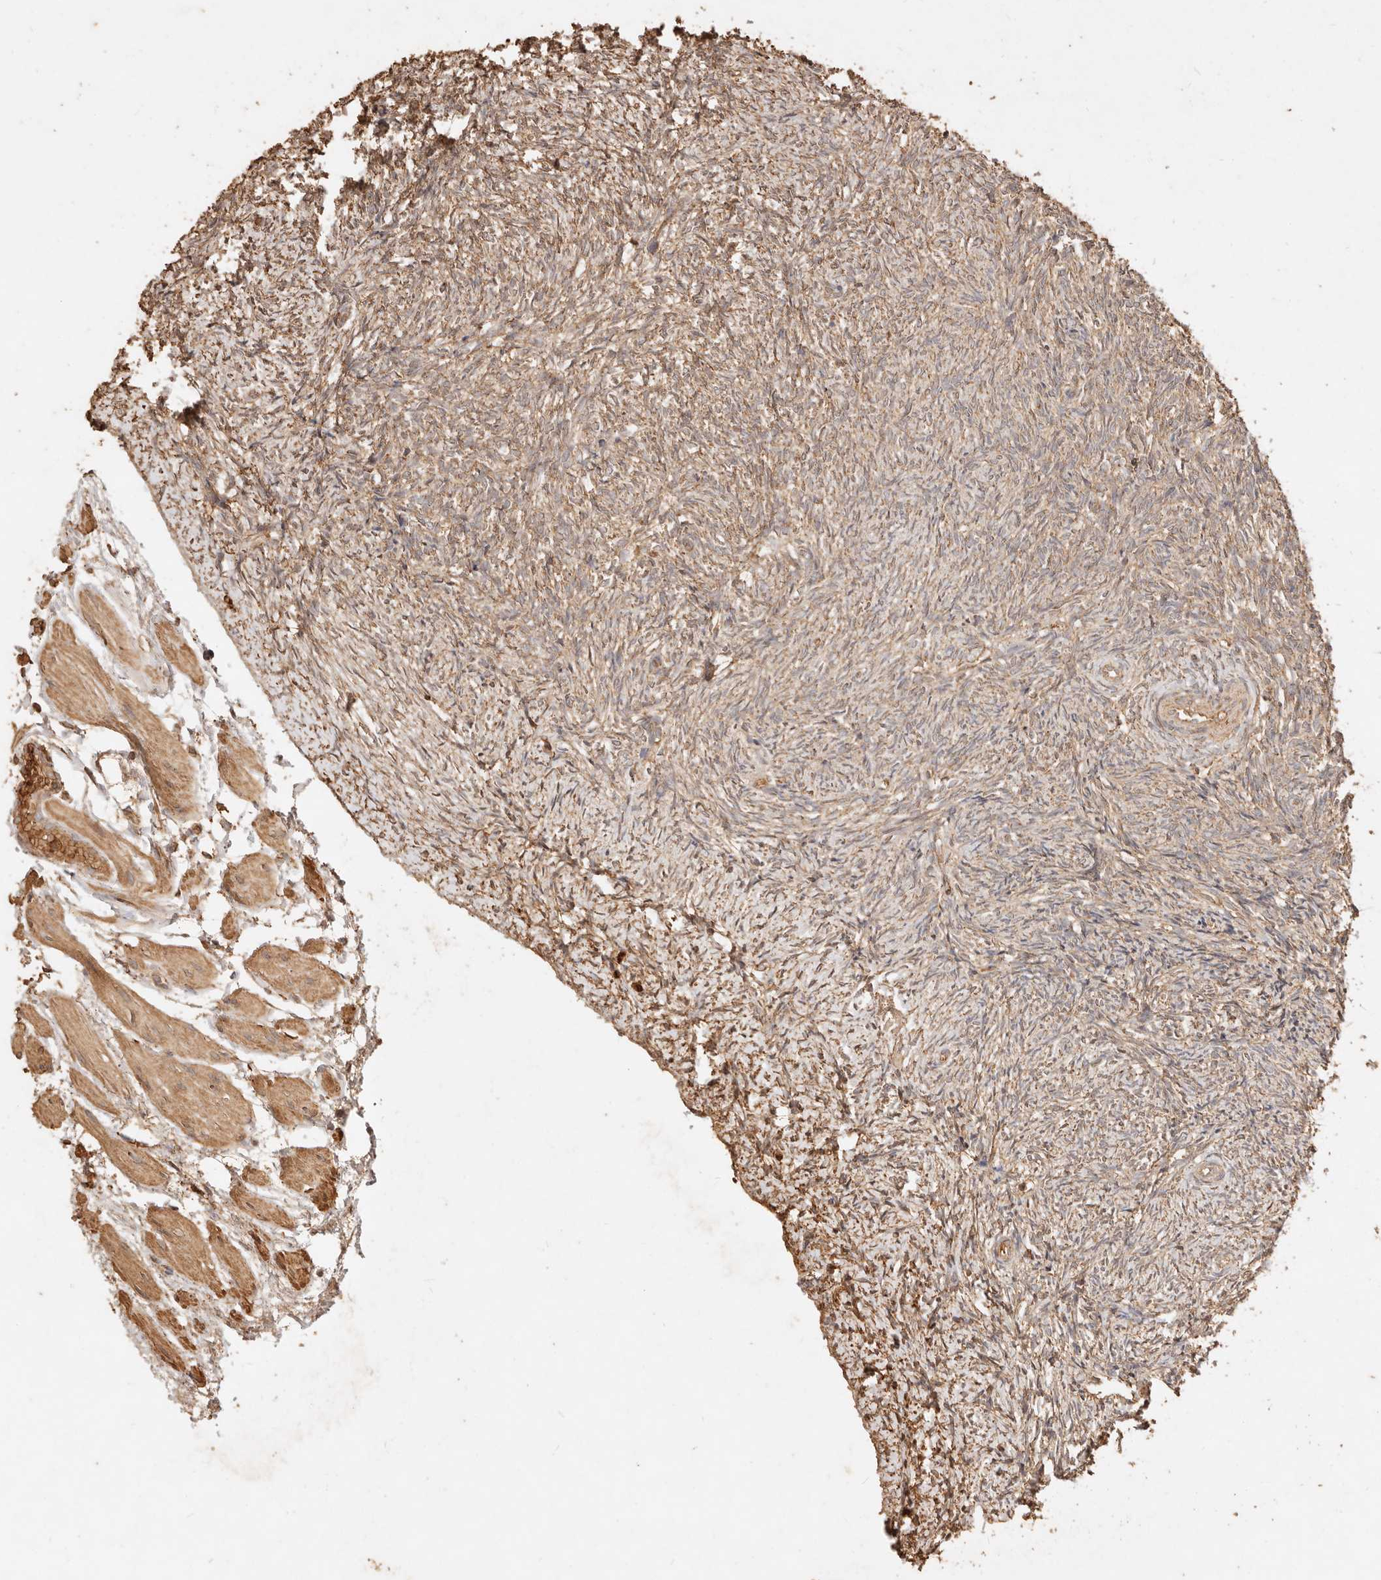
{"staining": {"intensity": "strong", "quantity": ">75%", "location": "cytoplasmic/membranous"}, "tissue": "ovary", "cell_type": "Follicle cells", "image_type": "normal", "snomed": [{"axis": "morphology", "description": "Normal tissue, NOS"}, {"axis": "topography", "description": "Ovary"}], "caption": "Immunohistochemical staining of normal human ovary reveals high levels of strong cytoplasmic/membranous expression in approximately >75% of follicle cells.", "gene": "FAM180B", "patient": {"sex": "female", "age": 41}}